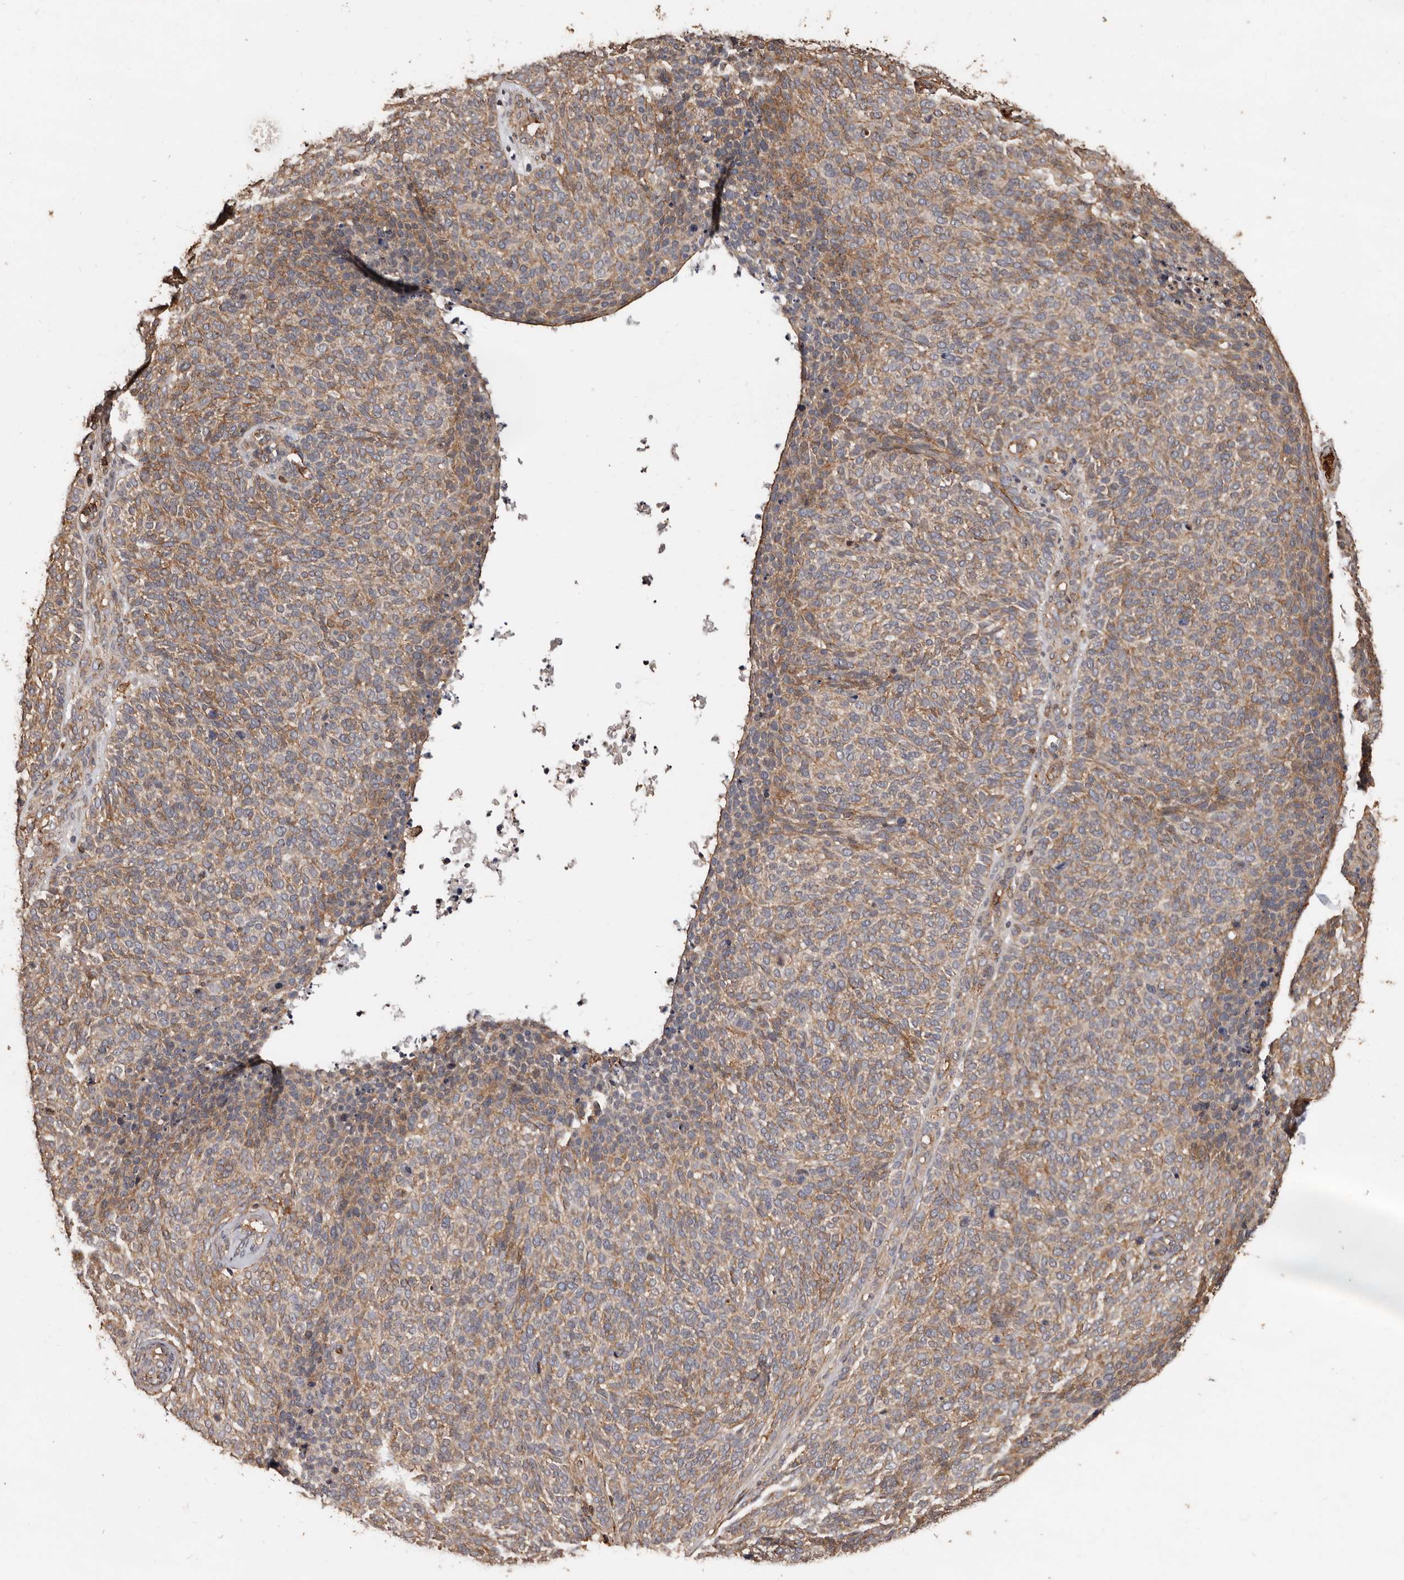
{"staining": {"intensity": "weak", "quantity": ">75%", "location": "cytoplasmic/membranous"}, "tissue": "skin cancer", "cell_type": "Tumor cells", "image_type": "cancer", "snomed": [{"axis": "morphology", "description": "Squamous cell carcinoma, NOS"}, {"axis": "topography", "description": "Skin"}], "caption": "IHC (DAB) staining of squamous cell carcinoma (skin) shows weak cytoplasmic/membranous protein positivity in approximately >75% of tumor cells.", "gene": "GSK3A", "patient": {"sex": "female", "age": 90}}